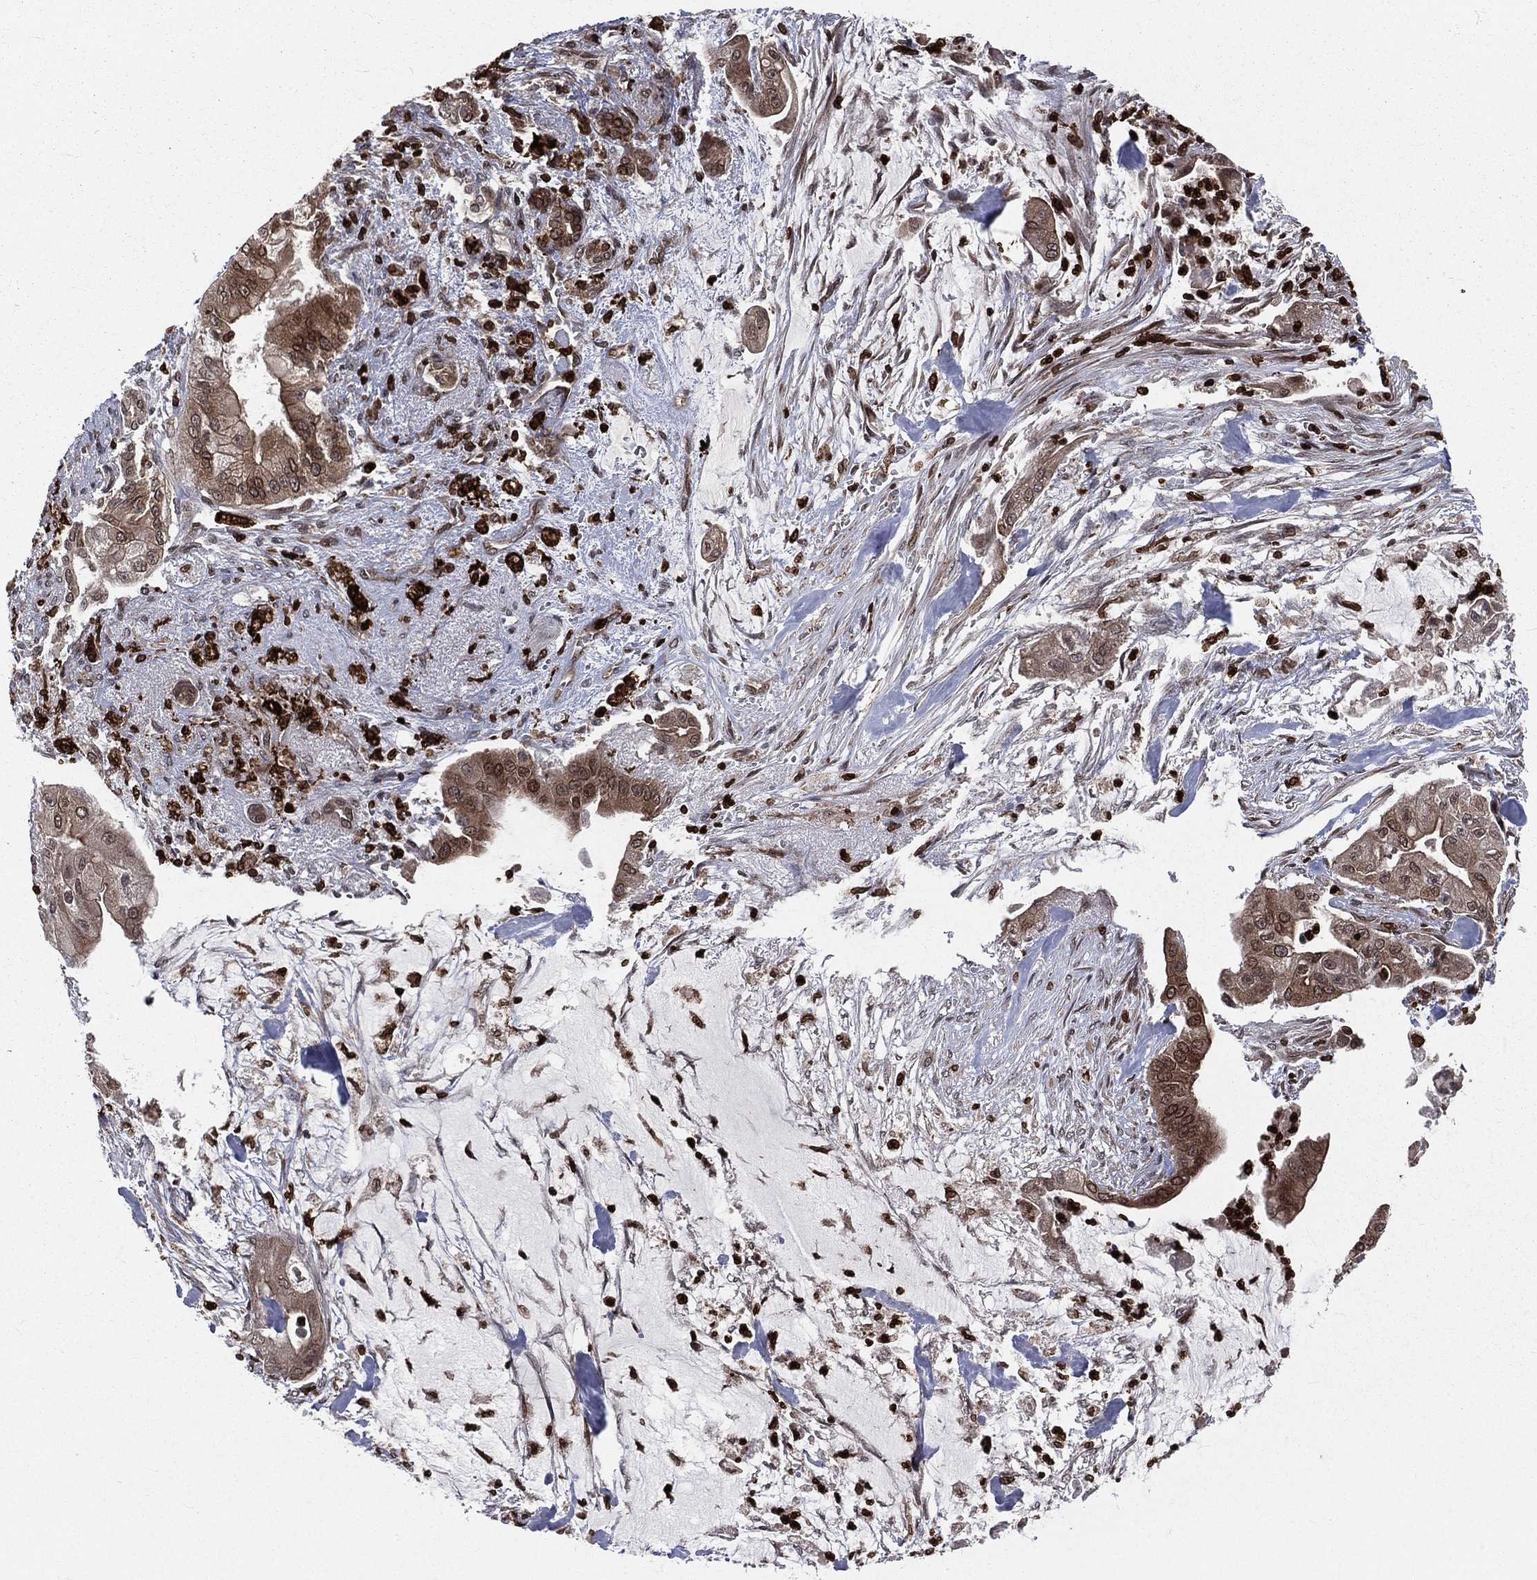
{"staining": {"intensity": "moderate", "quantity": "25%-75%", "location": "cytoplasmic/membranous,nuclear"}, "tissue": "pancreatic cancer", "cell_type": "Tumor cells", "image_type": "cancer", "snomed": [{"axis": "morphology", "description": "Normal tissue, NOS"}, {"axis": "morphology", "description": "Inflammation, NOS"}, {"axis": "morphology", "description": "Adenocarcinoma, NOS"}, {"axis": "topography", "description": "Pancreas"}], "caption": "DAB immunohistochemical staining of human pancreatic cancer displays moderate cytoplasmic/membranous and nuclear protein staining in about 25%-75% of tumor cells.", "gene": "LBR", "patient": {"sex": "male", "age": 57}}